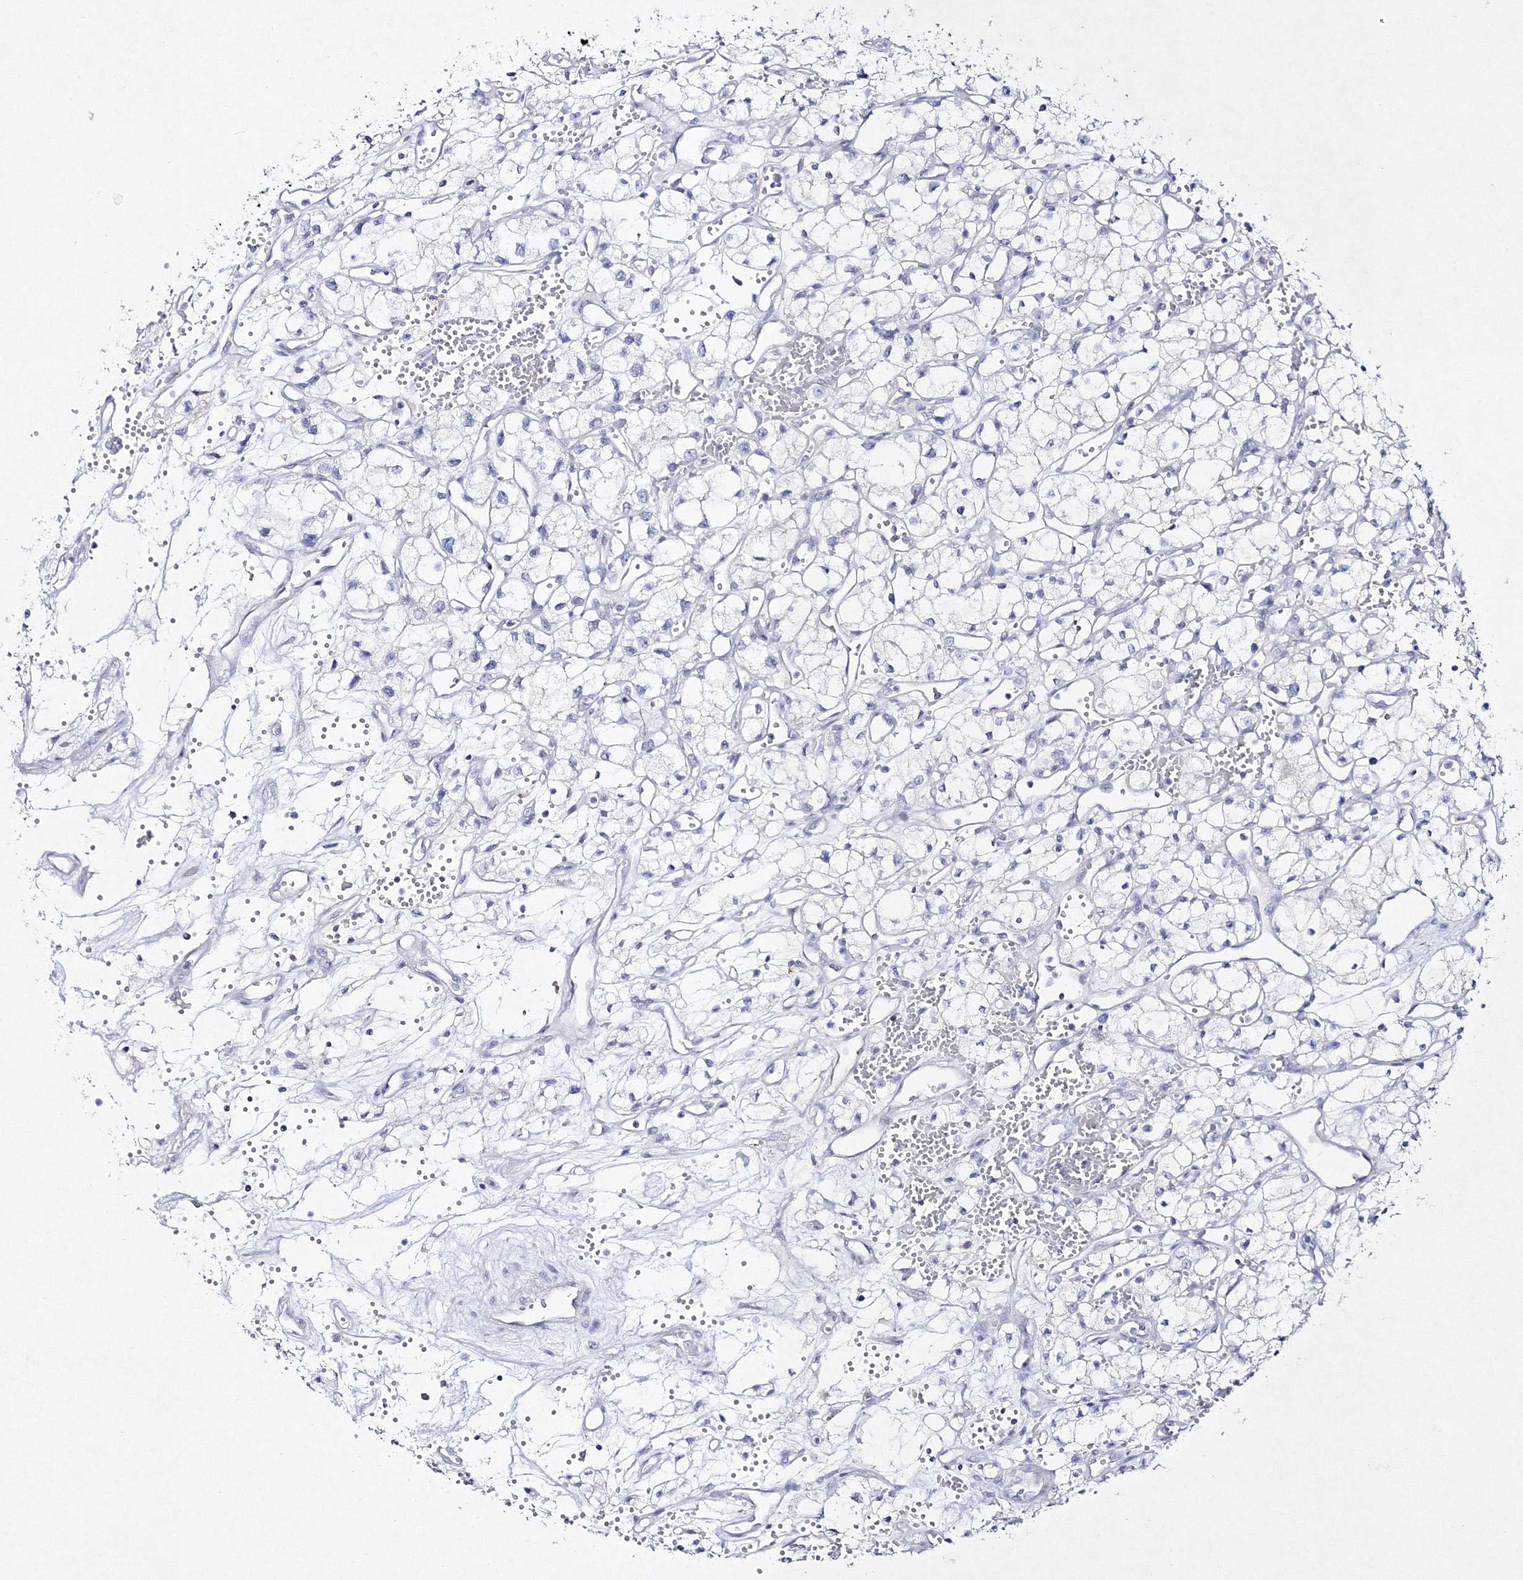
{"staining": {"intensity": "negative", "quantity": "none", "location": "none"}, "tissue": "renal cancer", "cell_type": "Tumor cells", "image_type": "cancer", "snomed": [{"axis": "morphology", "description": "Adenocarcinoma, NOS"}, {"axis": "topography", "description": "Kidney"}], "caption": "IHC histopathology image of adenocarcinoma (renal) stained for a protein (brown), which reveals no expression in tumor cells.", "gene": "NEU4", "patient": {"sex": "male", "age": 59}}